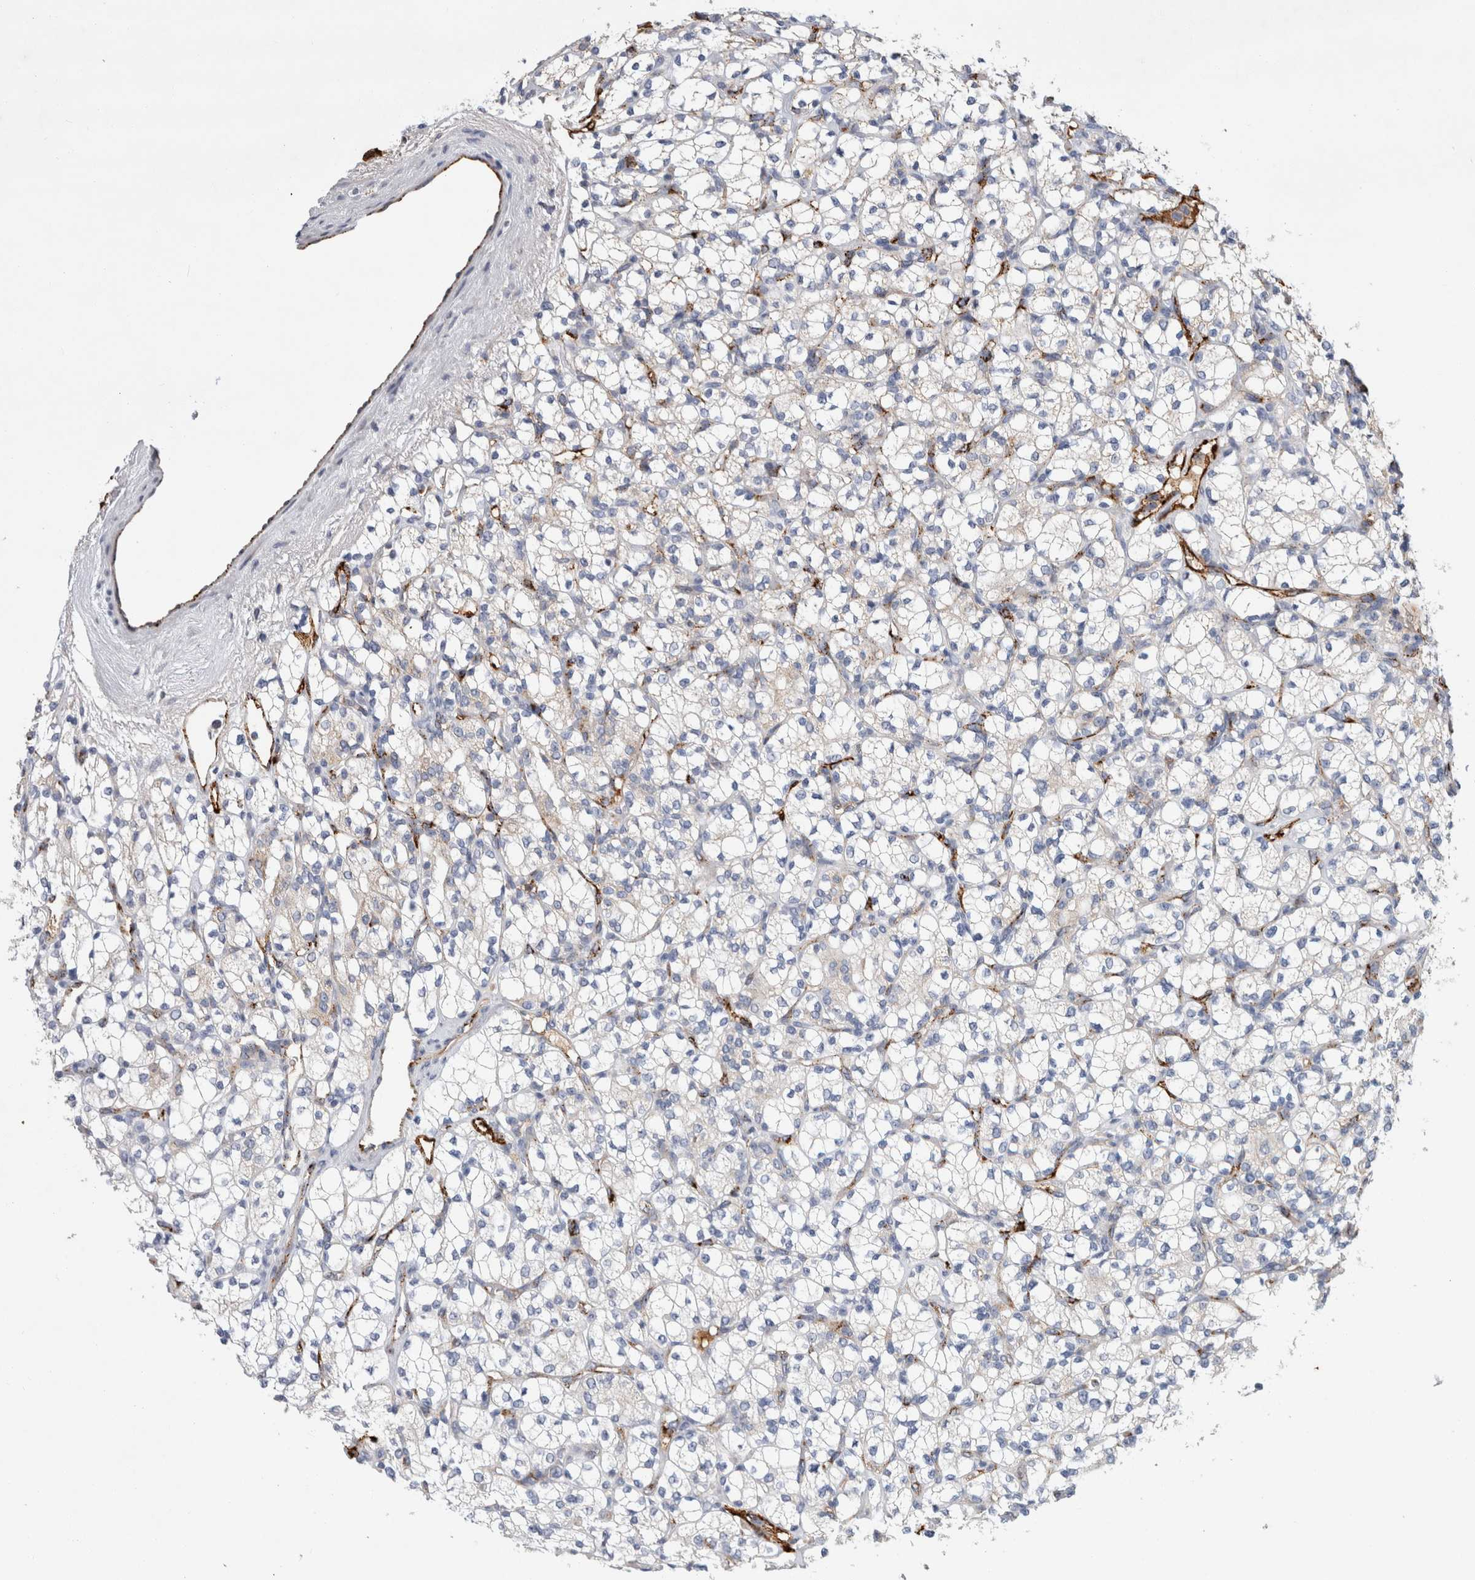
{"staining": {"intensity": "weak", "quantity": "<25%", "location": "cytoplasmic/membranous"}, "tissue": "renal cancer", "cell_type": "Tumor cells", "image_type": "cancer", "snomed": [{"axis": "morphology", "description": "Adenocarcinoma, NOS"}, {"axis": "topography", "description": "Kidney"}], "caption": "A histopathology image of human renal cancer (adenocarcinoma) is negative for staining in tumor cells.", "gene": "IARS2", "patient": {"sex": "male", "age": 77}}